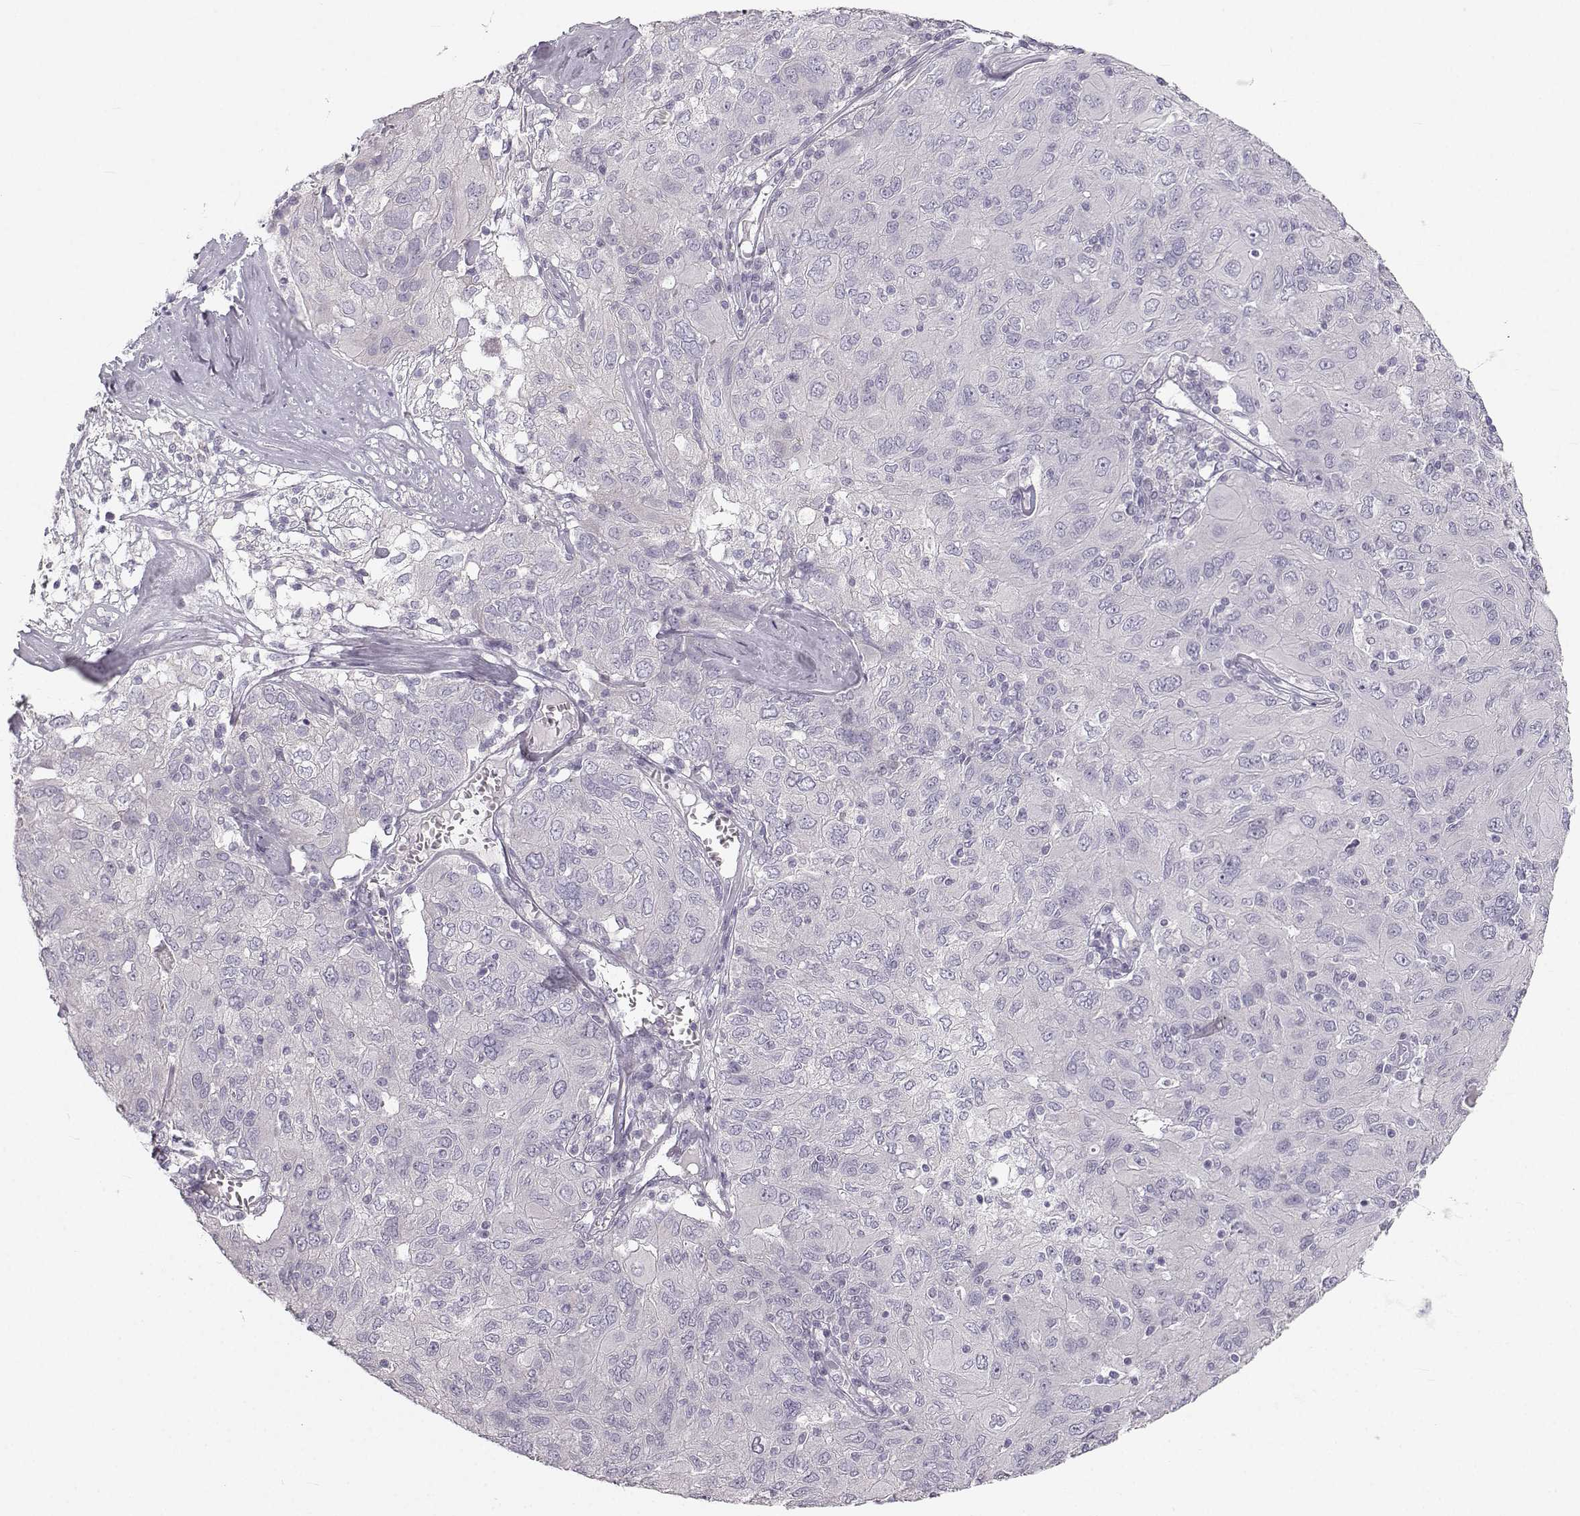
{"staining": {"intensity": "negative", "quantity": "none", "location": "none"}, "tissue": "ovarian cancer", "cell_type": "Tumor cells", "image_type": "cancer", "snomed": [{"axis": "morphology", "description": "Carcinoma, endometroid"}, {"axis": "topography", "description": "Ovary"}], "caption": "Micrograph shows no significant protein staining in tumor cells of ovarian cancer.", "gene": "OIP5", "patient": {"sex": "female", "age": 50}}